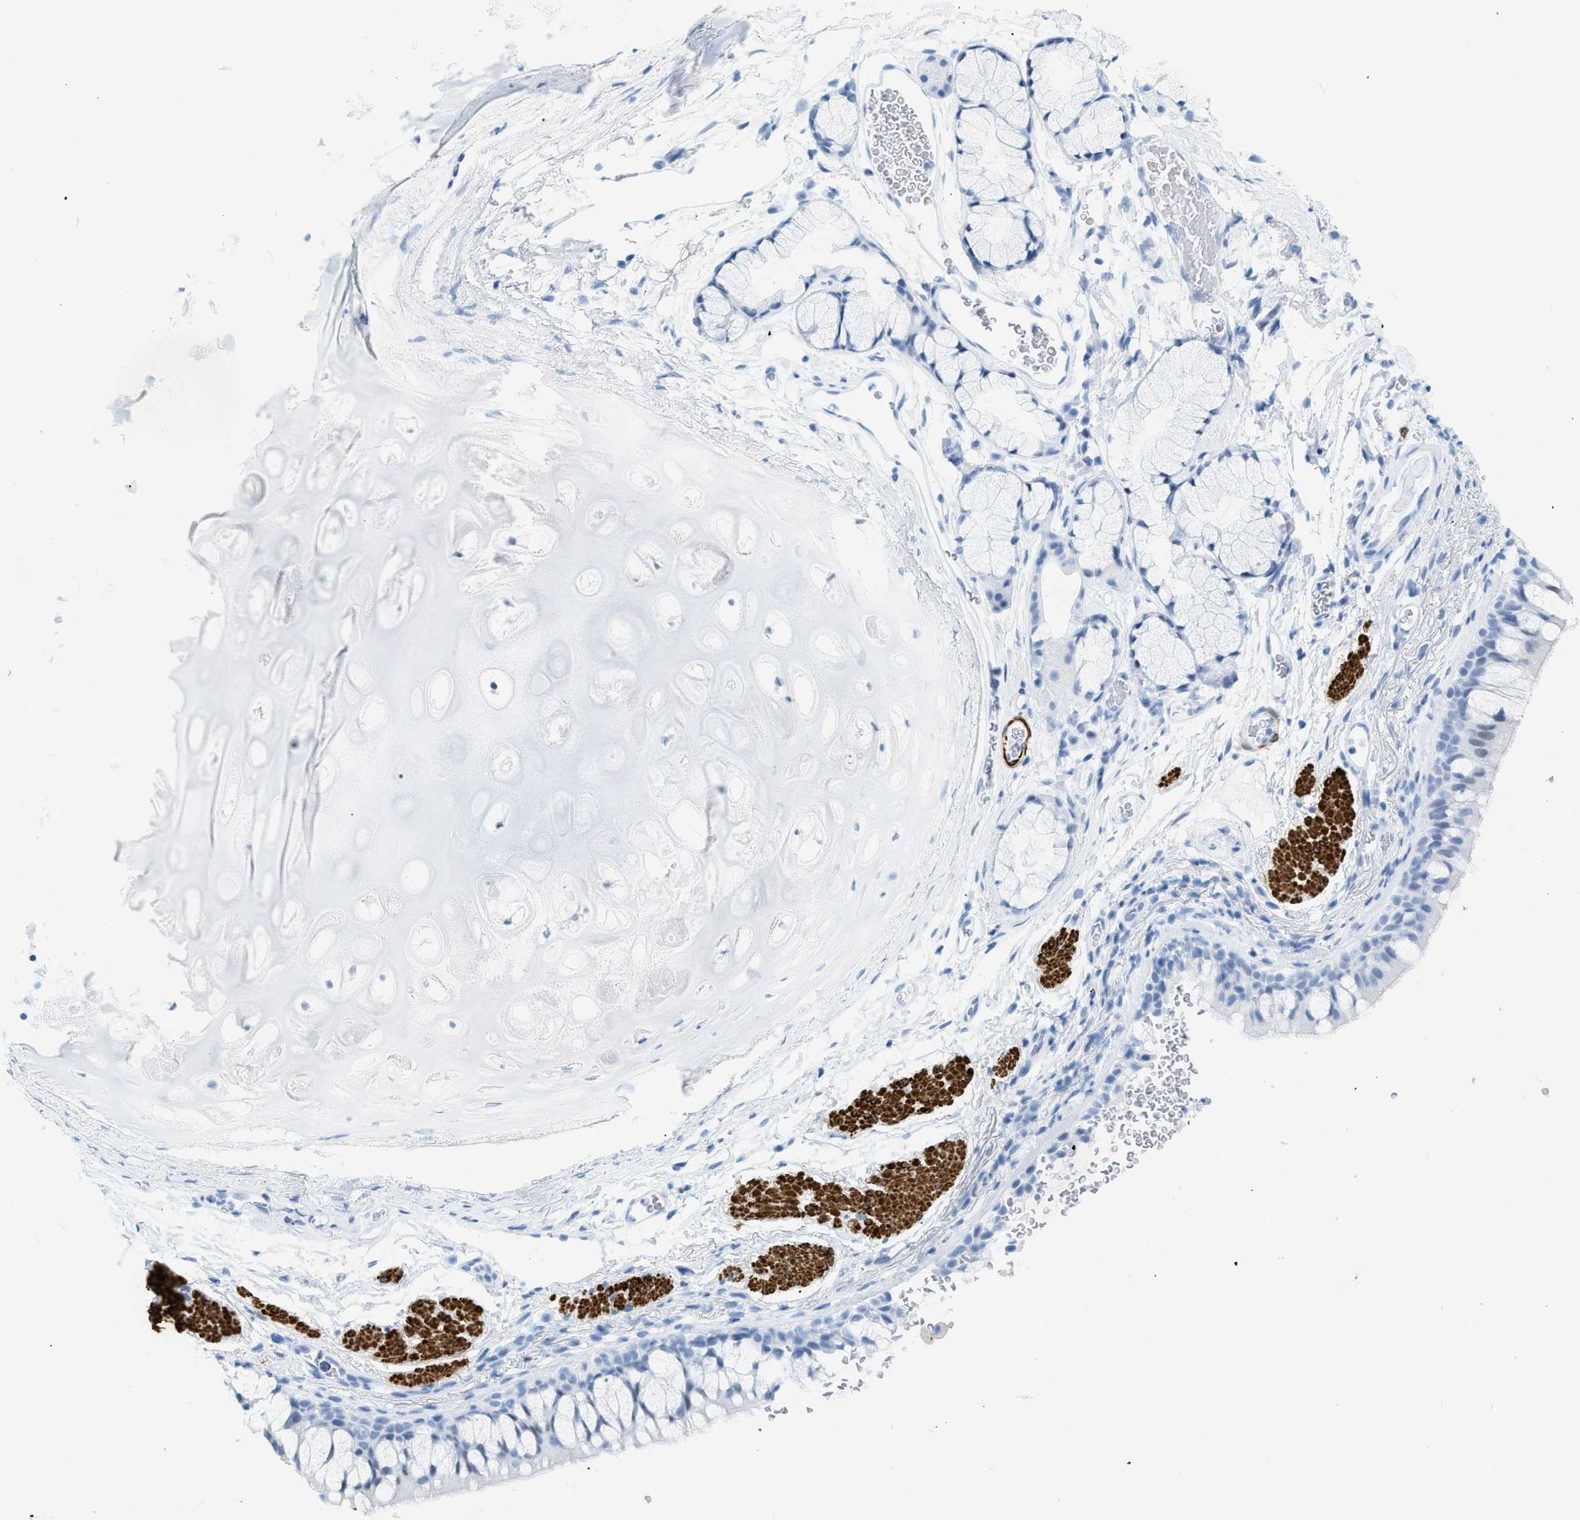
{"staining": {"intensity": "negative", "quantity": "none", "location": "none"}, "tissue": "bronchus", "cell_type": "Respiratory epithelial cells", "image_type": "normal", "snomed": [{"axis": "morphology", "description": "Normal tissue, NOS"}, {"axis": "topography", "description": "Cartilage tissue"}, {"axis": "topography", "description": "Bronchus"}], "caption": "Immunohistochemistry image of unremarkable human bronchus stained for a protein (brown), which displays no positivity in respiratory epithelial cells.", "gene": "DES", "patient": {"sex": "female", "age": 53}}